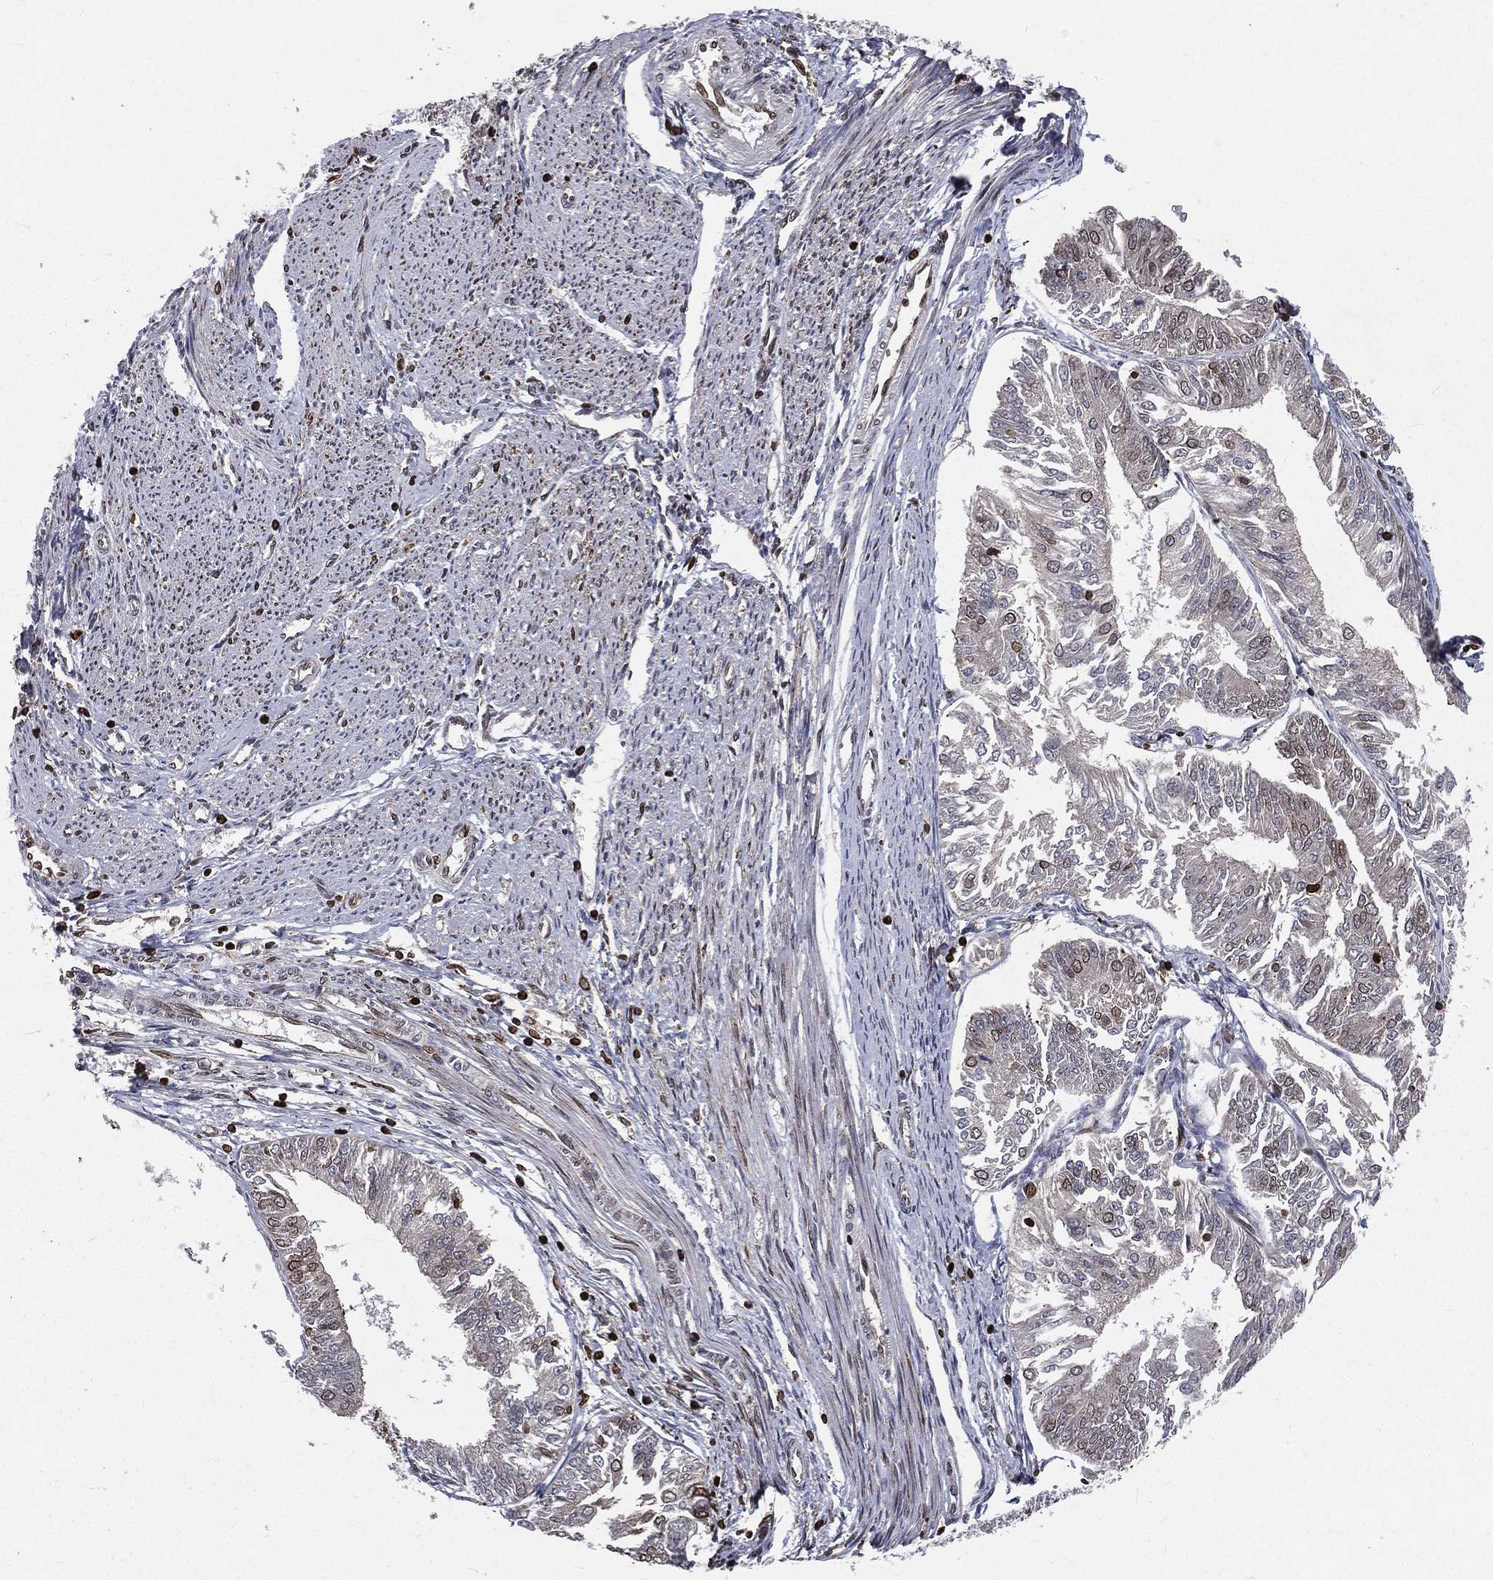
{"staining": {"intensity": "negative", "quantity": "none", "location": "none"}, "tissue": "endometrial cancer", "cell_type": "Tumor cells", "image_type": "cancer", "snomed": [{"axis": "morphology", "description": "Adenocarcinoma, NOS"}, {"axis": "topography", "description": "Endometrium"}], "caption": "This is a histopathology image of immunohistochemistry staining of adenocarcinoma (endometrial), which shows no expression in tumor cells. The staining was performed using DAB (3,3'-diaminobenzidine) to visualize the protein expression in brown, while the nuclei were stained in blue with hematoxylin (Magnification: 20x).", "gene": "LBR", "patient": {"sex": "female", "age": 58}}